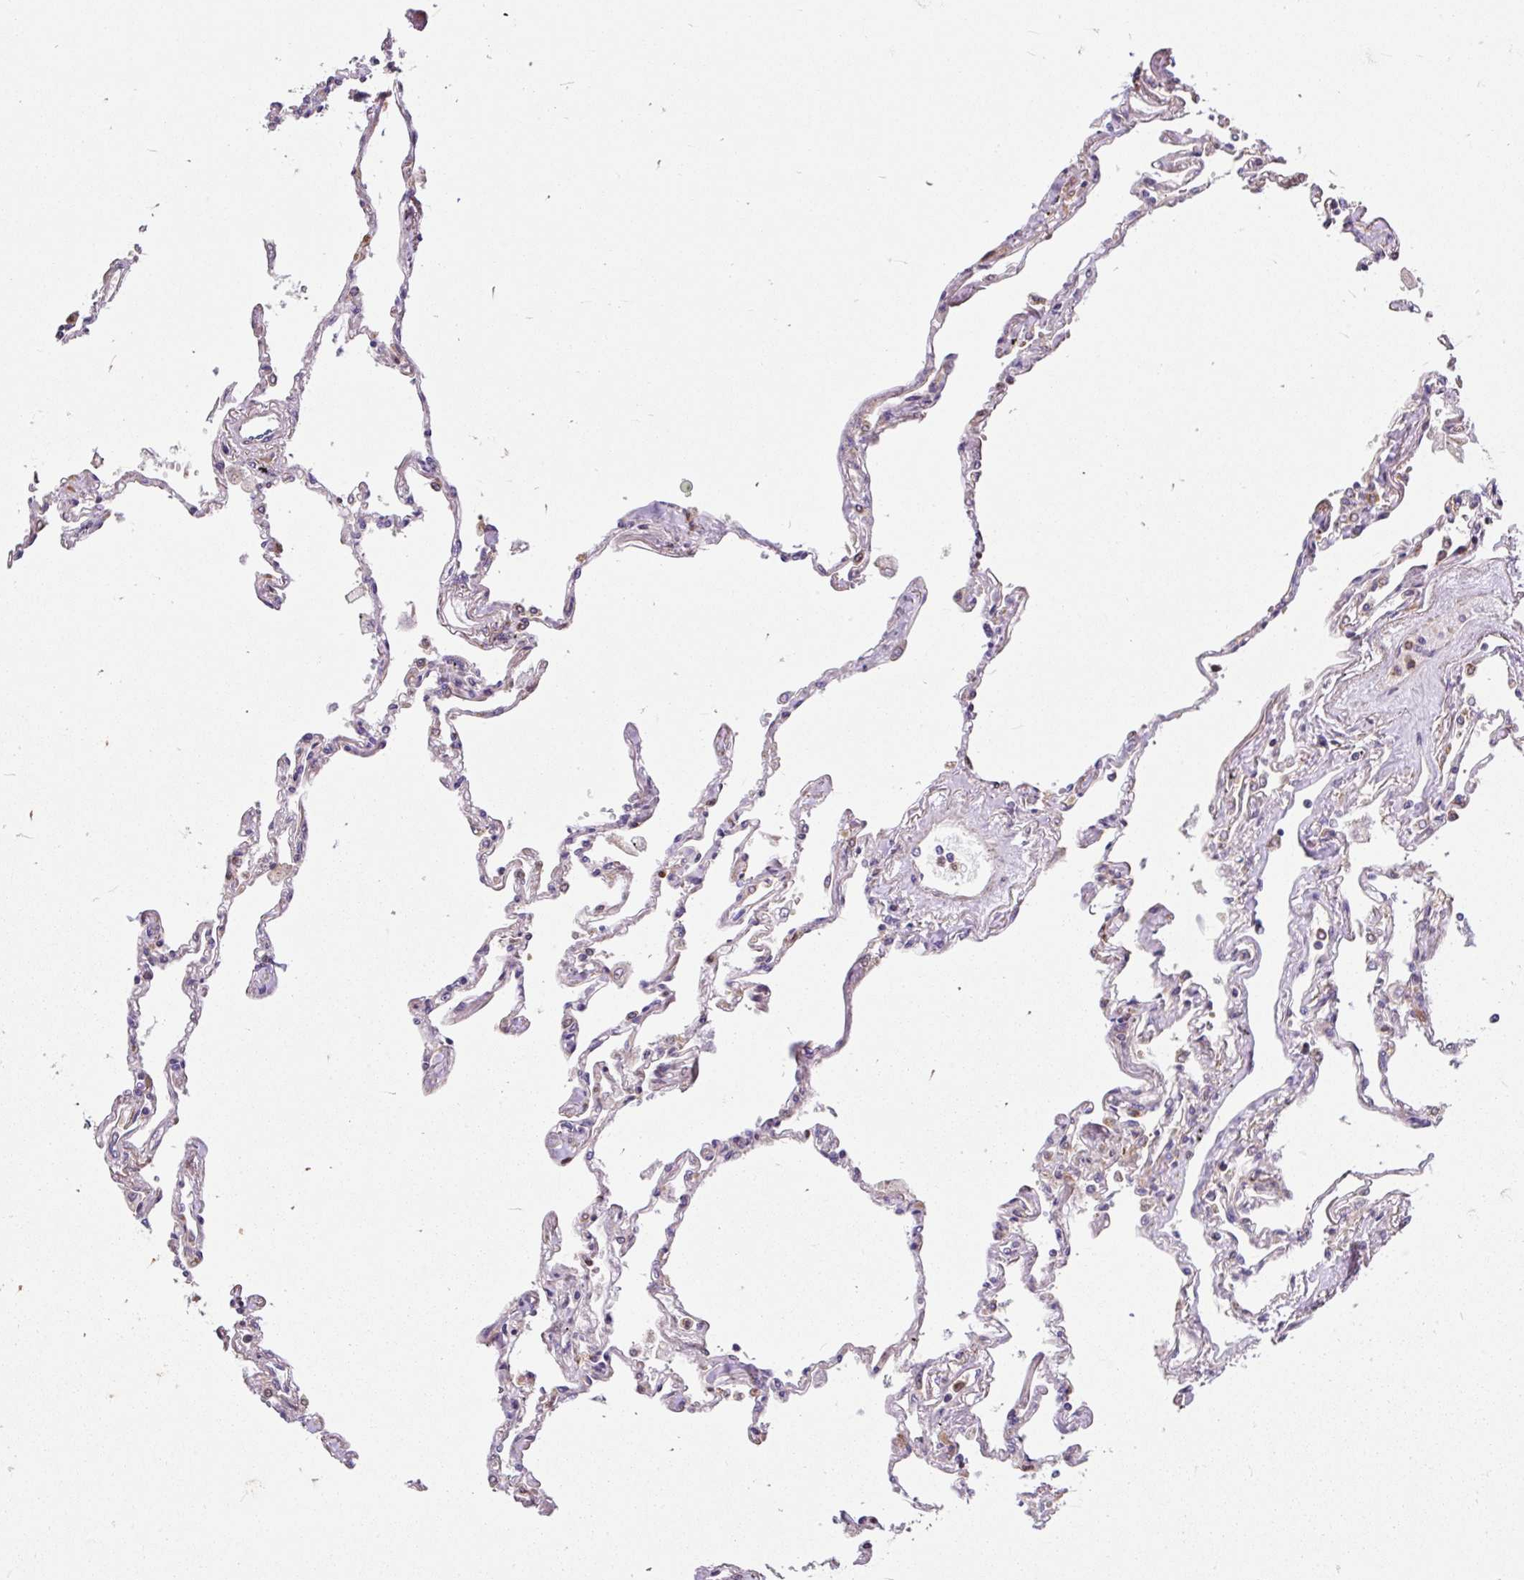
{"staining": {"intensity": "moderate", "quantity": "<25%", "location": "cytoplasmic/membranous"}, "tissue": "lung", "cell_type": "Alveolar cells", "image_type": "normal", "snomed": [{"axis": "morphology", "description": "Normal tissue, NOS"}, {"axis": "topography", "description": "Lung"}], "caption": "This histopathology image displays benign lung stained with immunohistochemistry to label a protein in brown. The cytoplasmic/membranous of alveolar cells show moderate positivity for the protein. Nuclei are counter-stained blue.", "gene": "PUS7L", "patient": {"sex": "female", "age": 67}}